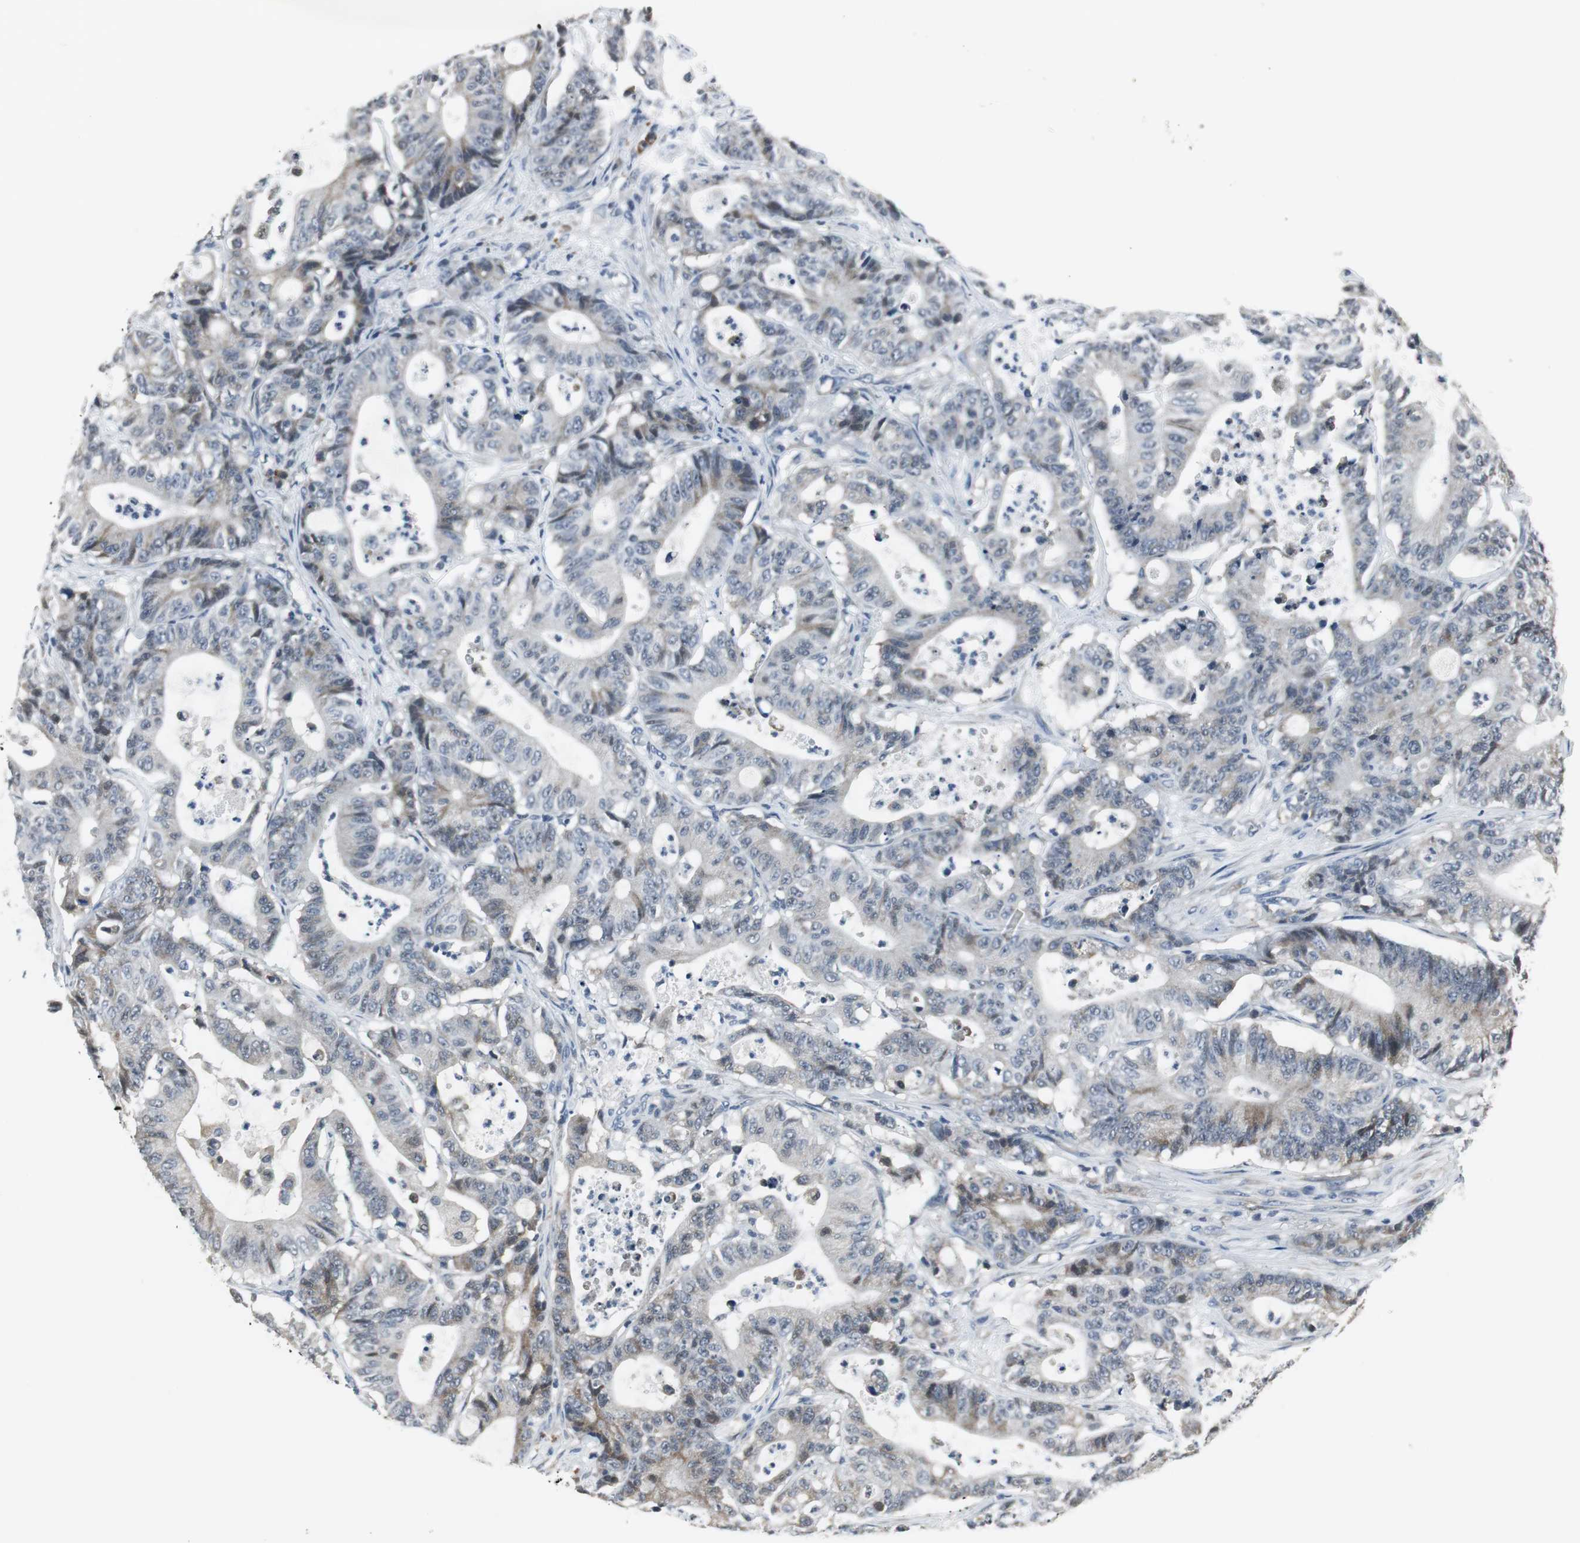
{"staining": {"intensity": "weak", "quantity": "25%-75%", "location": "cytoplasmic/membranous"}, "tissue": "colorectal cancer", "cell_type": "Tumor cells", "image_type": "cancer", "snomed": [{"axis": "morphology", "description": "Adenocarcinoma, NOS"}, {"axis": "topography", "description": "Colon"}], "caption": "An IHC photomicrograph of tumor tissue is shown. Protein staining in brown labels weak cytoplasmic/membranous positivity in adenocarcinoma (colorectal) within tumor cells.", "gene": "CCT5", "patient": {"sex": "female", "age": 84}}